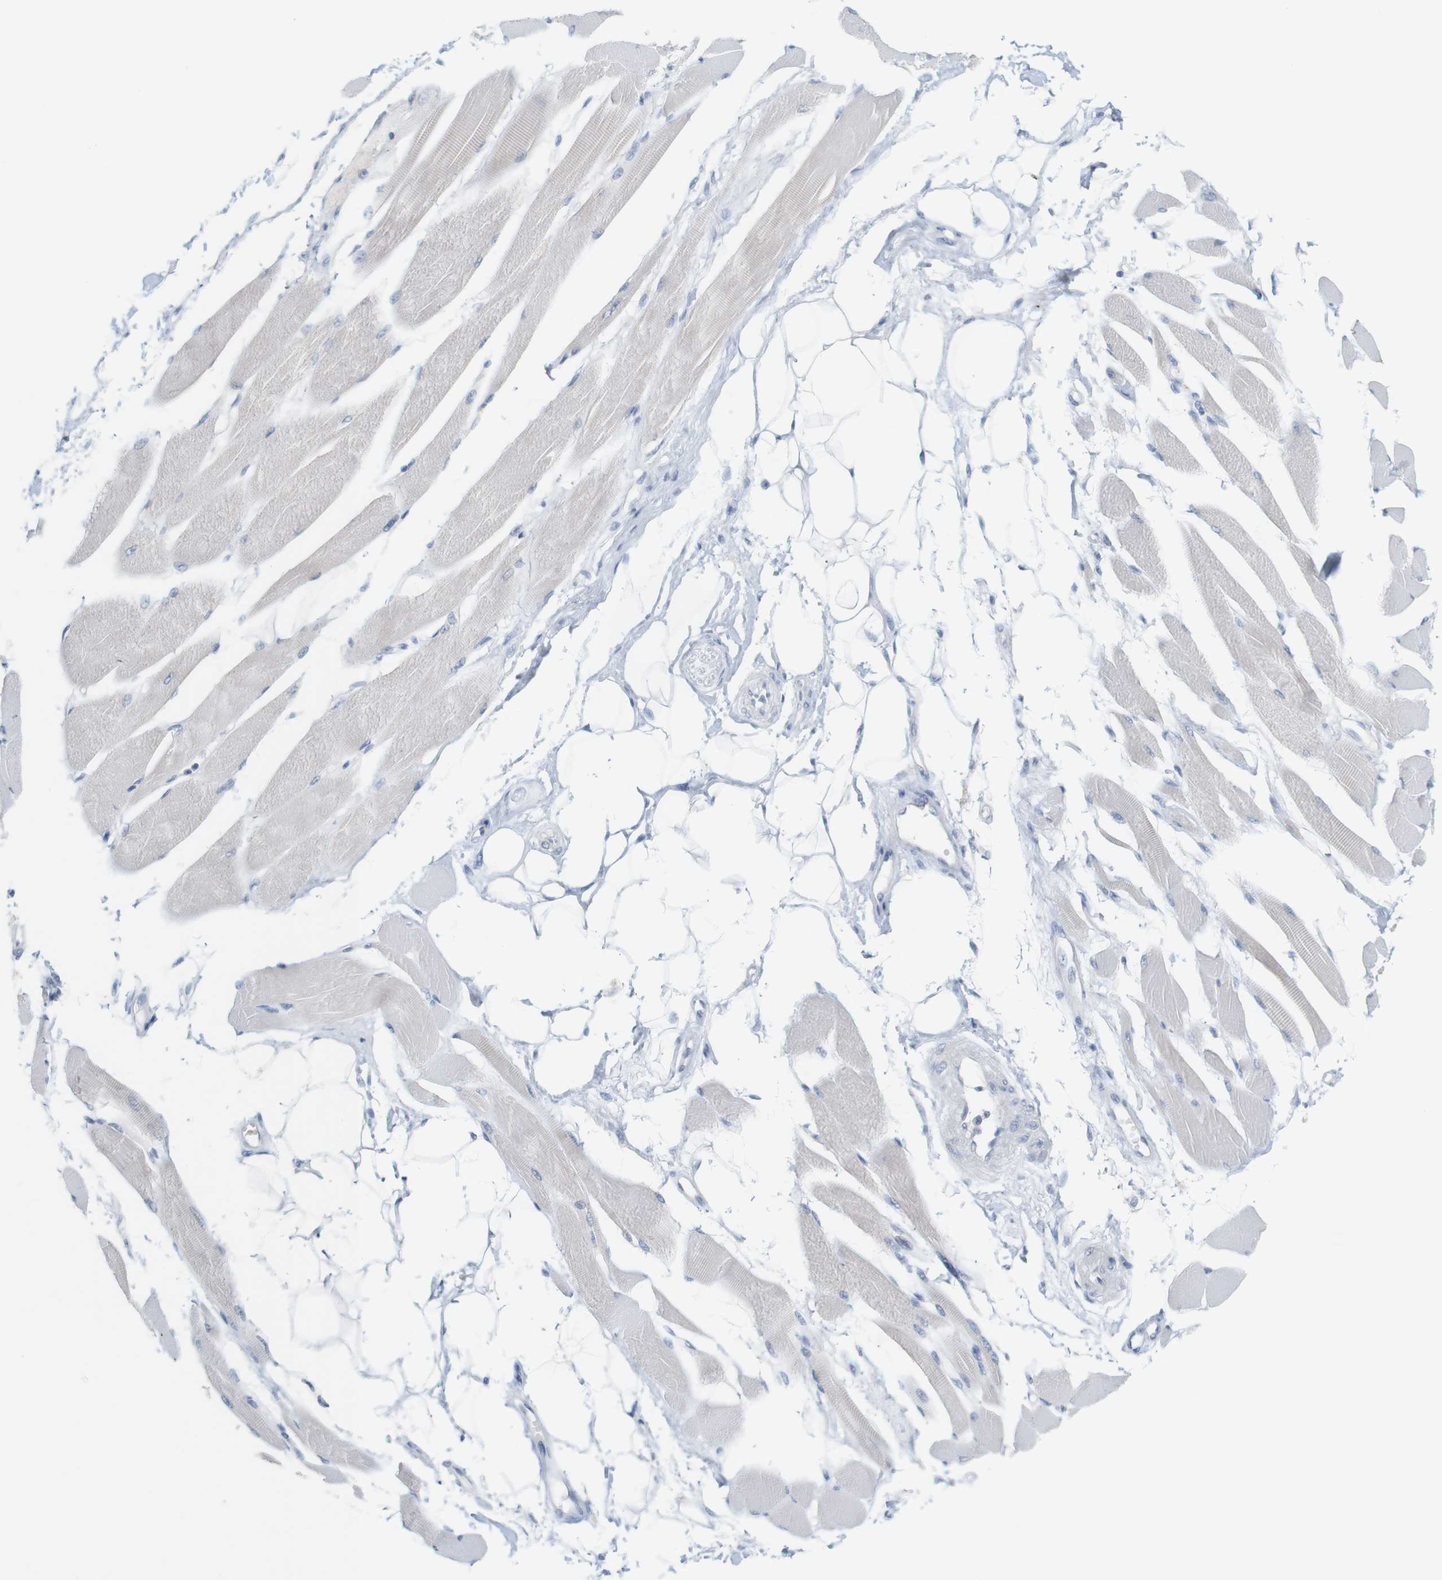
{"staining": {"intensity": "negative", "quantity": "none", "location": "none"}, "tissue": "skeletal muscle", "cell_type": "Myocytes", "image_type": "normal", "snomed": [{"axis": "morphology", "description": "Normal tissue, NOS"}, {"axis": "topography", "description": "Skeletal muscle"}, {"axis": "topography", "description": "Peripheral nerve tissue"}], "caption": "There is no significant positivity in myocytes of skeletal muscle.", "gene": "RGS9", "patient": {"sex": "female", "age": 84}}